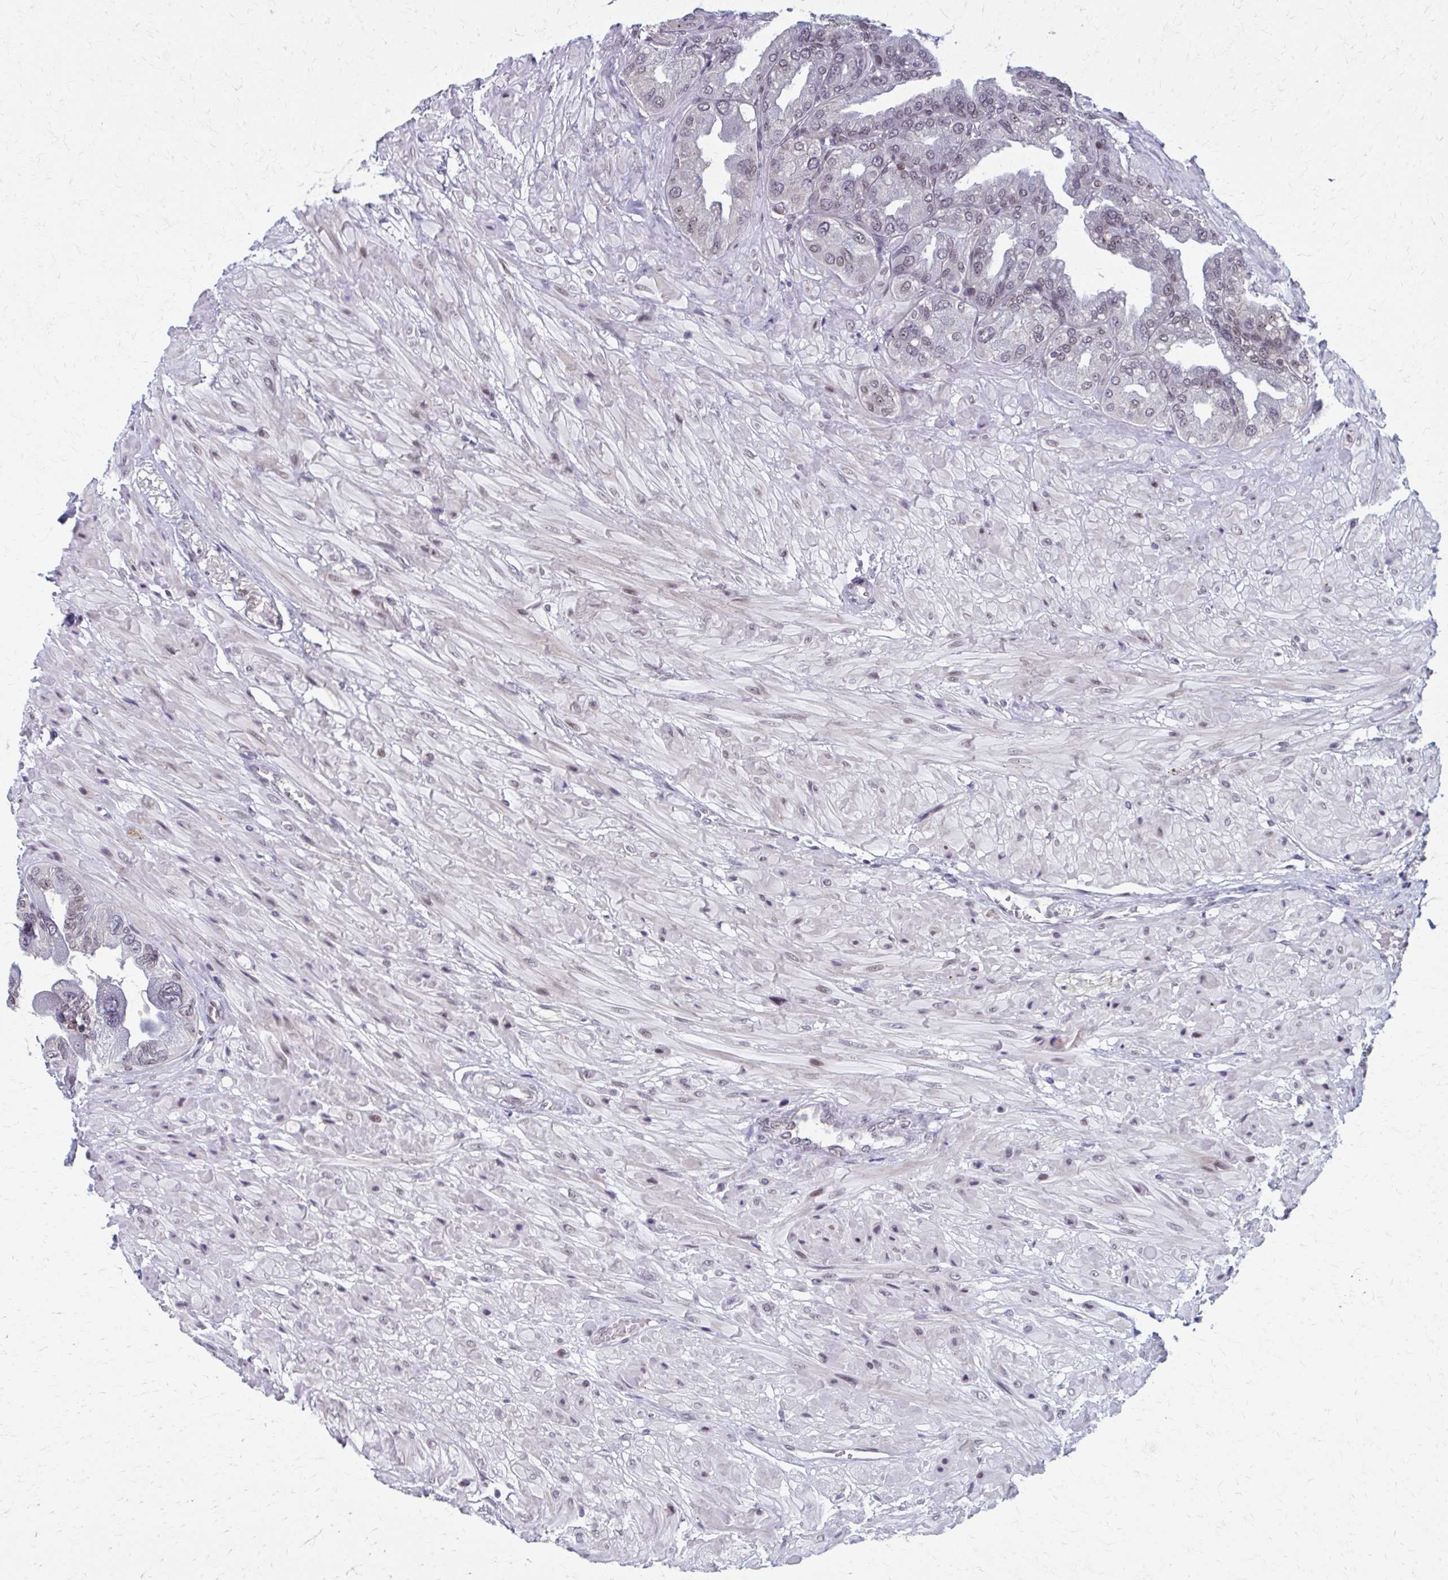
{"staining": {"intensity": "moderate", "quantity": "25%-75%", "location": "nuclear"}, "tissue": "seminal vesicle", "cell_type": "Glandular cells", "image_type": "normal", "snomed": [{"axis": "morphology", "description": "Normal tissue, NOS"}, {"axis": "topography", "description": "Seminal veicle"}], "caption": "An image showing moderate nuclear staining in approximately 25%-75% of glandular cells in benign seminal vesicle, as visualized by brown immunohistochemical staining.", "gene": "SETBP1", "patient": {"sex": "male", "age": 55}}